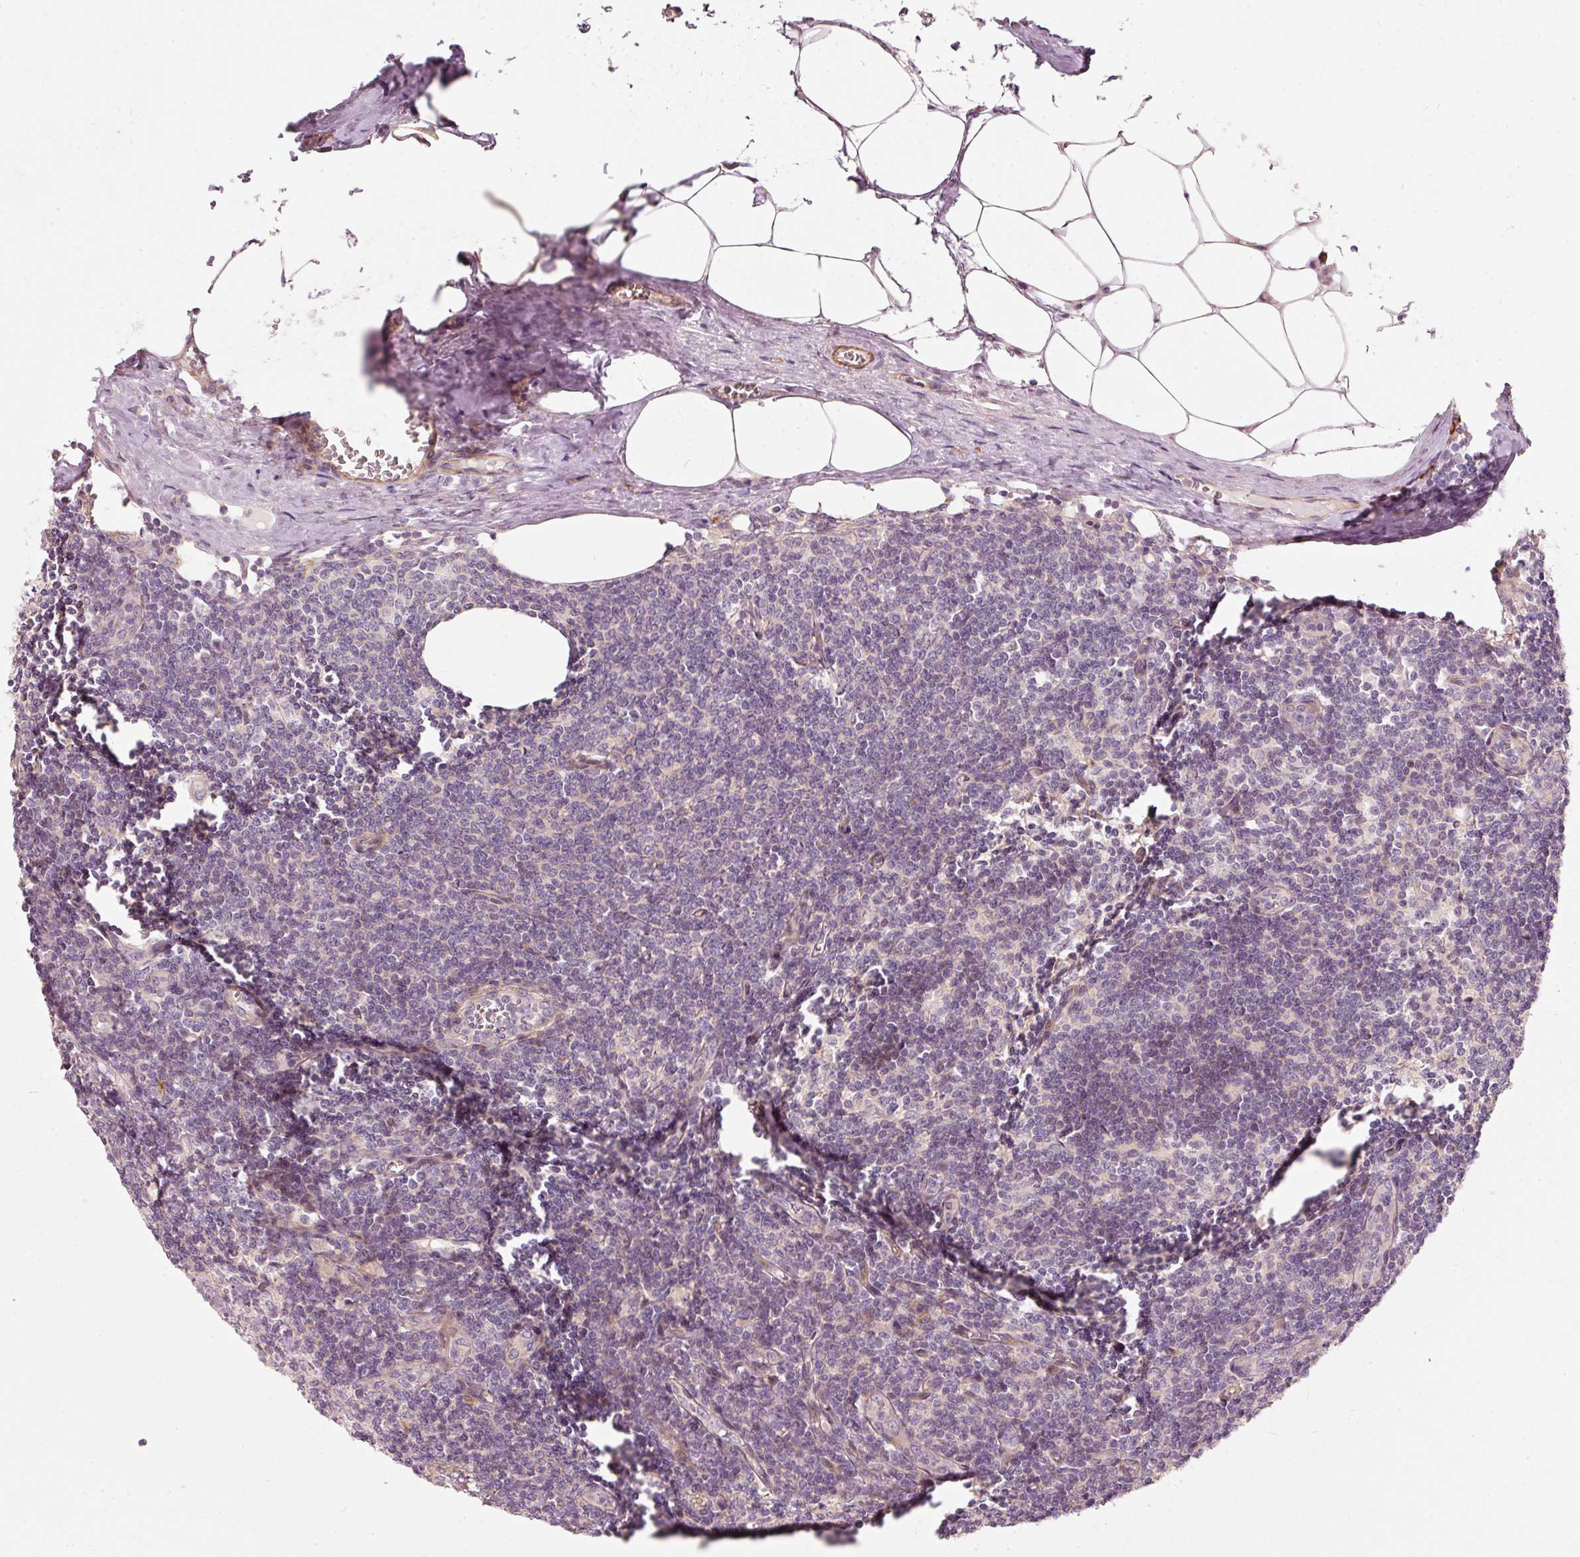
{"staining": {"intensity": "negative", "quantity": "none", "location": "none"}, "tissue": "lymph node", "cell_type": "Germinal center cells", "image_type": "normal", "snomed": [{"axis": "morphology", "description": "Normal tissue, NOS"}, {"axis": "topography", "description": "Lymph node"}], "caption": "Immunohistochemistry (IHC) of normal lymph node demonstrates no staining in germinal center cells. The staining was performed using DAB (3,3'-diaminobenzidine) to visualize the protein expression in brown, while the nuclei were stained in blue with hematoxylin (Magnification: 20x).", "gene": "KCNQ1", "patient": {"sex": "female", "age": 59}}